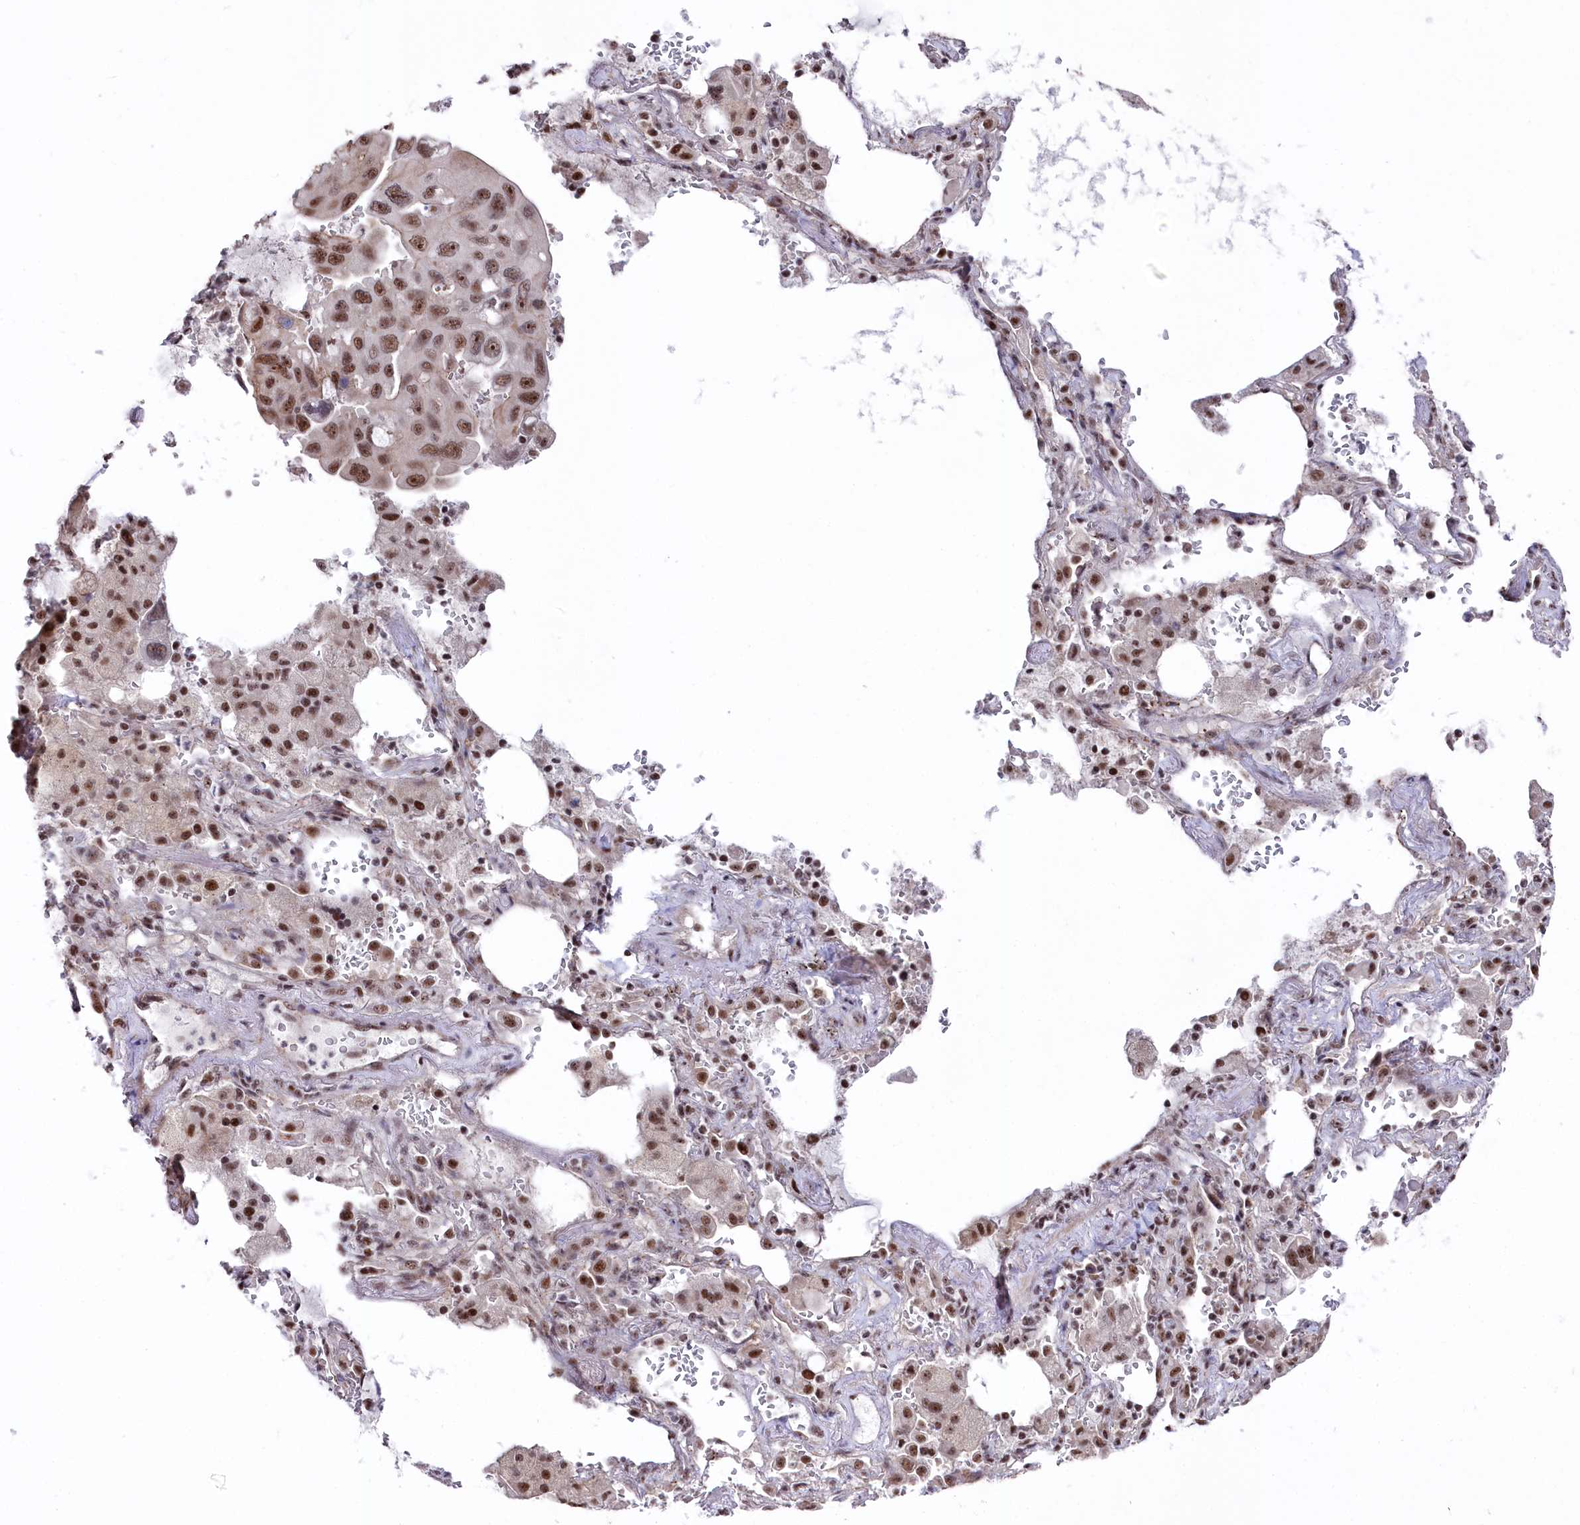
{"staining": {"intensity": "moderate", "quantity": ">75%", "location": "nuclear"}, "tissue": "lung cancer", "cell_type": "Tumor cells", "image_type": "cancer", "snomed": [{"axis": "morphology", "description": "Squamous cell carcinoma, NOS"}, {"axis": "topography", "description": "Lung"}], "caption": "Protein staining of lung cancer tissue reveals moderate nuclear staining in about >75% of tumor cells.", "gene": "POLR2H", "patient": {"sex": "female", "age": 73}}